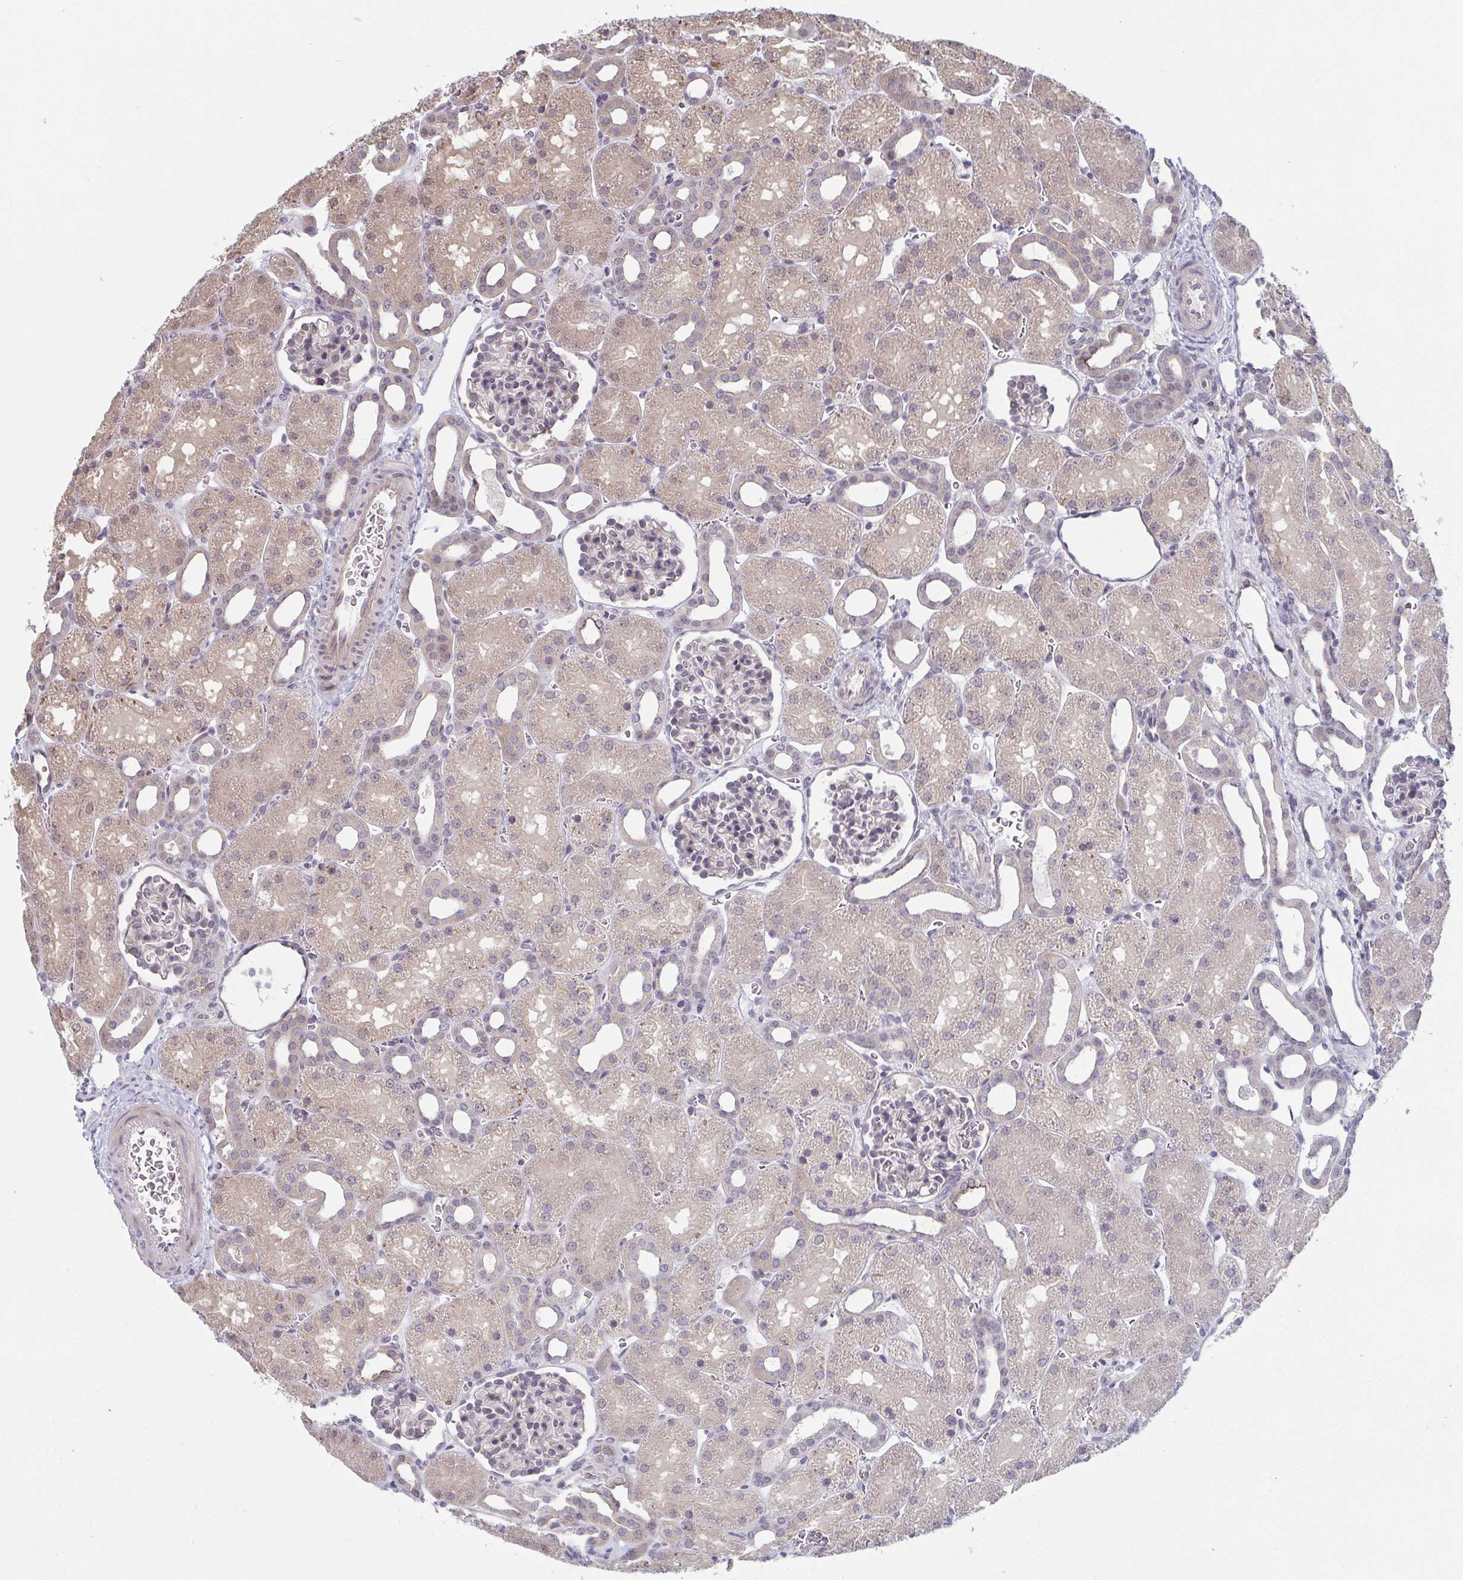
{"staining": {"intensity": "negative", "quantity": "none", "location": "none"}, "tissue": "kidney", "cell_type": "Cells in glomeruli", "image_type": "normal", "snomed": [{"axis": "morphology", "description": "Normal tissue, NOS"}, {"axis": "topography", "description": "Kidney"}], "caption": "The image displays no significant staining in cells in glomeruli of kidney. (Stains: DAB (3,3'-diaminobenzidine) immunohistochemistry with hematoxylin counter stain, Microscopy: brightfield microscopy at high magnification).", "gene": "ZNF214", "patient": {"sex": "male", "age": 2}}